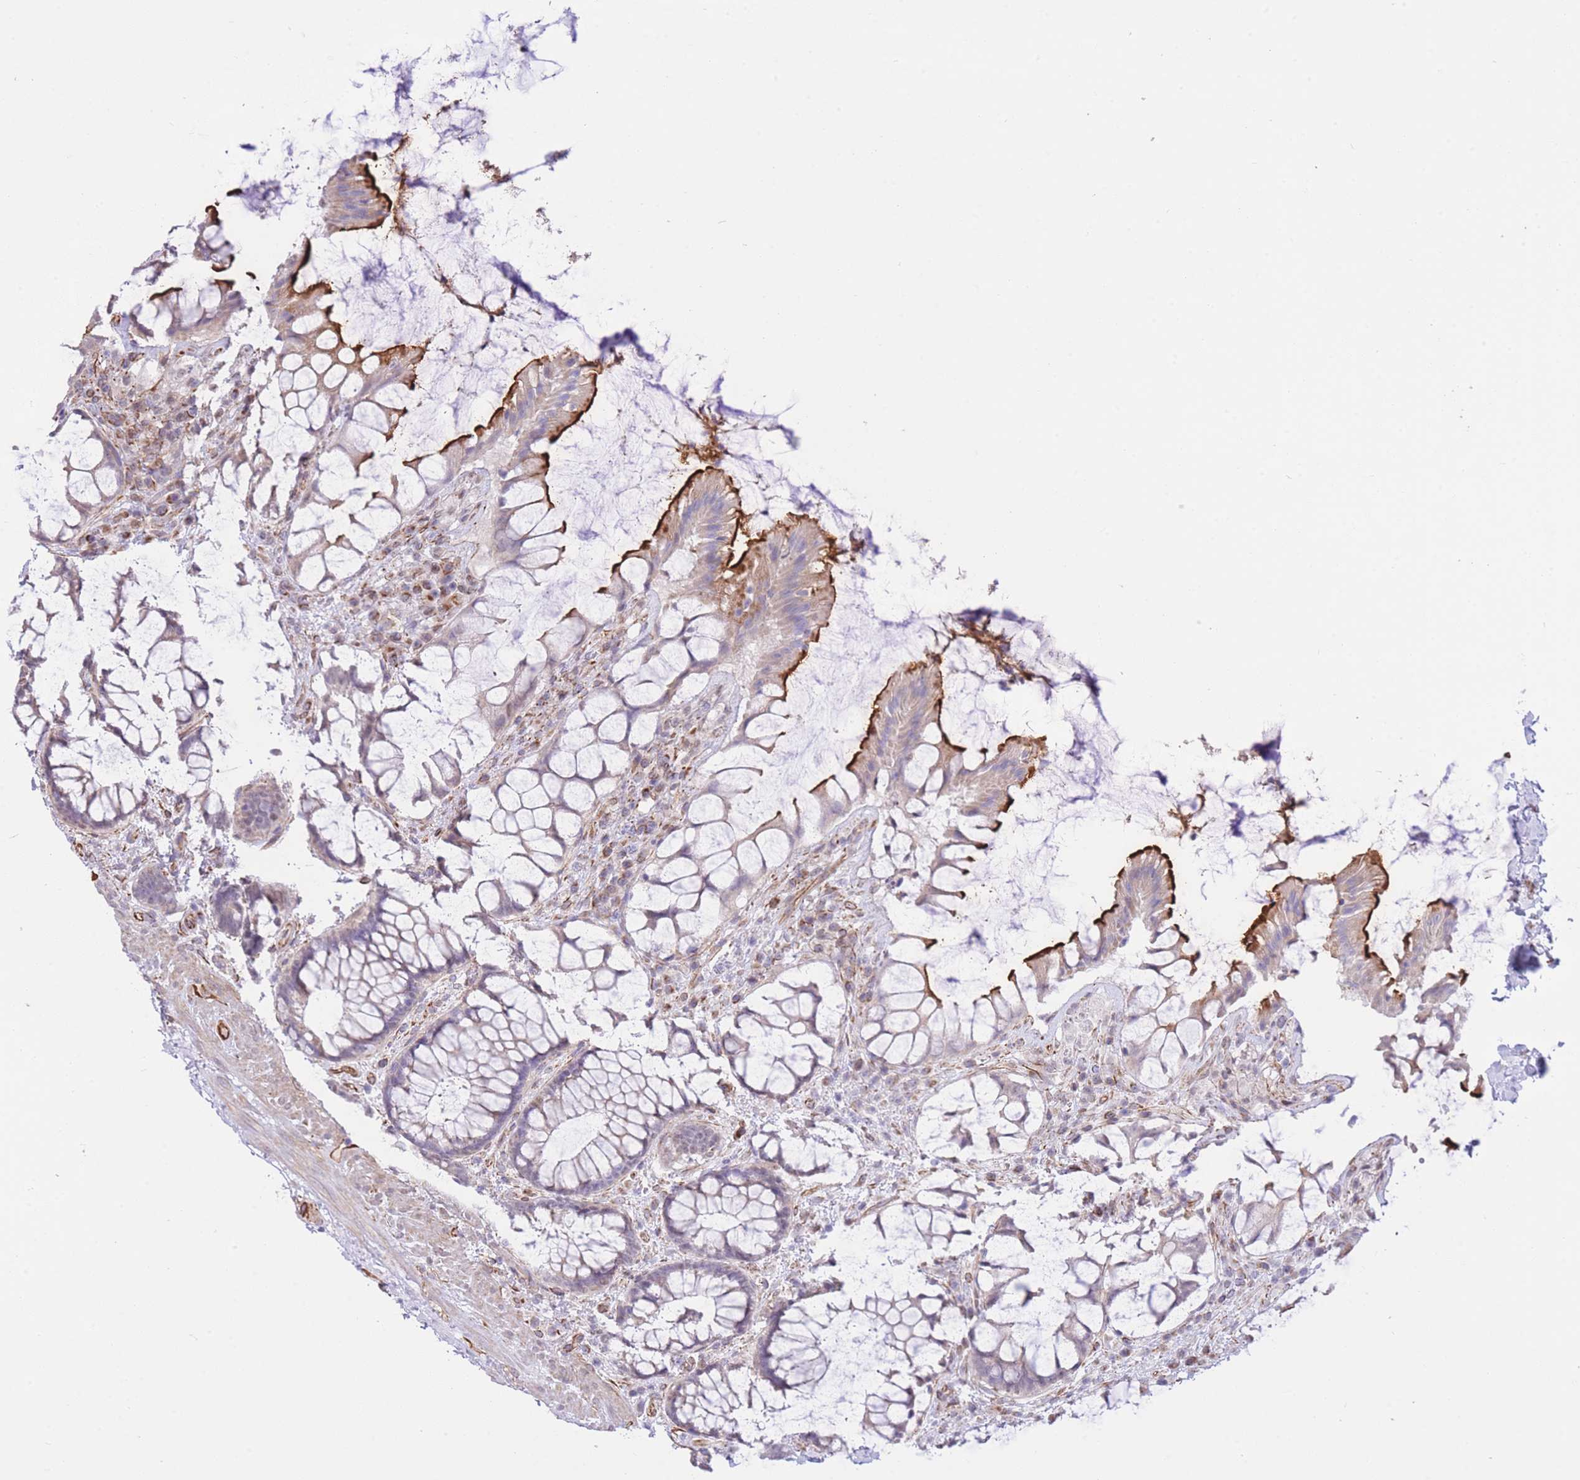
{"staining": {"intensity": "strong", "quantity": "<25%", "location": "cytoplasmic/membranous"}, "tissue": "rectum", "cell_type": "Glandular cells", "image_type": "normal", "snomed": [{"axis": "morphology", "description": "Normal tissue, NOS"}, {"axis": "topography", "description": "Rectum"}], "caption": "This image demonstrates immunohistochemistry (IHC) staining of benign rectum, with medium strong cytoplasmic/membranous expression in about <25% of glandular cells.", "gene": "PSG11", "patient": {"sex": "female", "age": 58}}